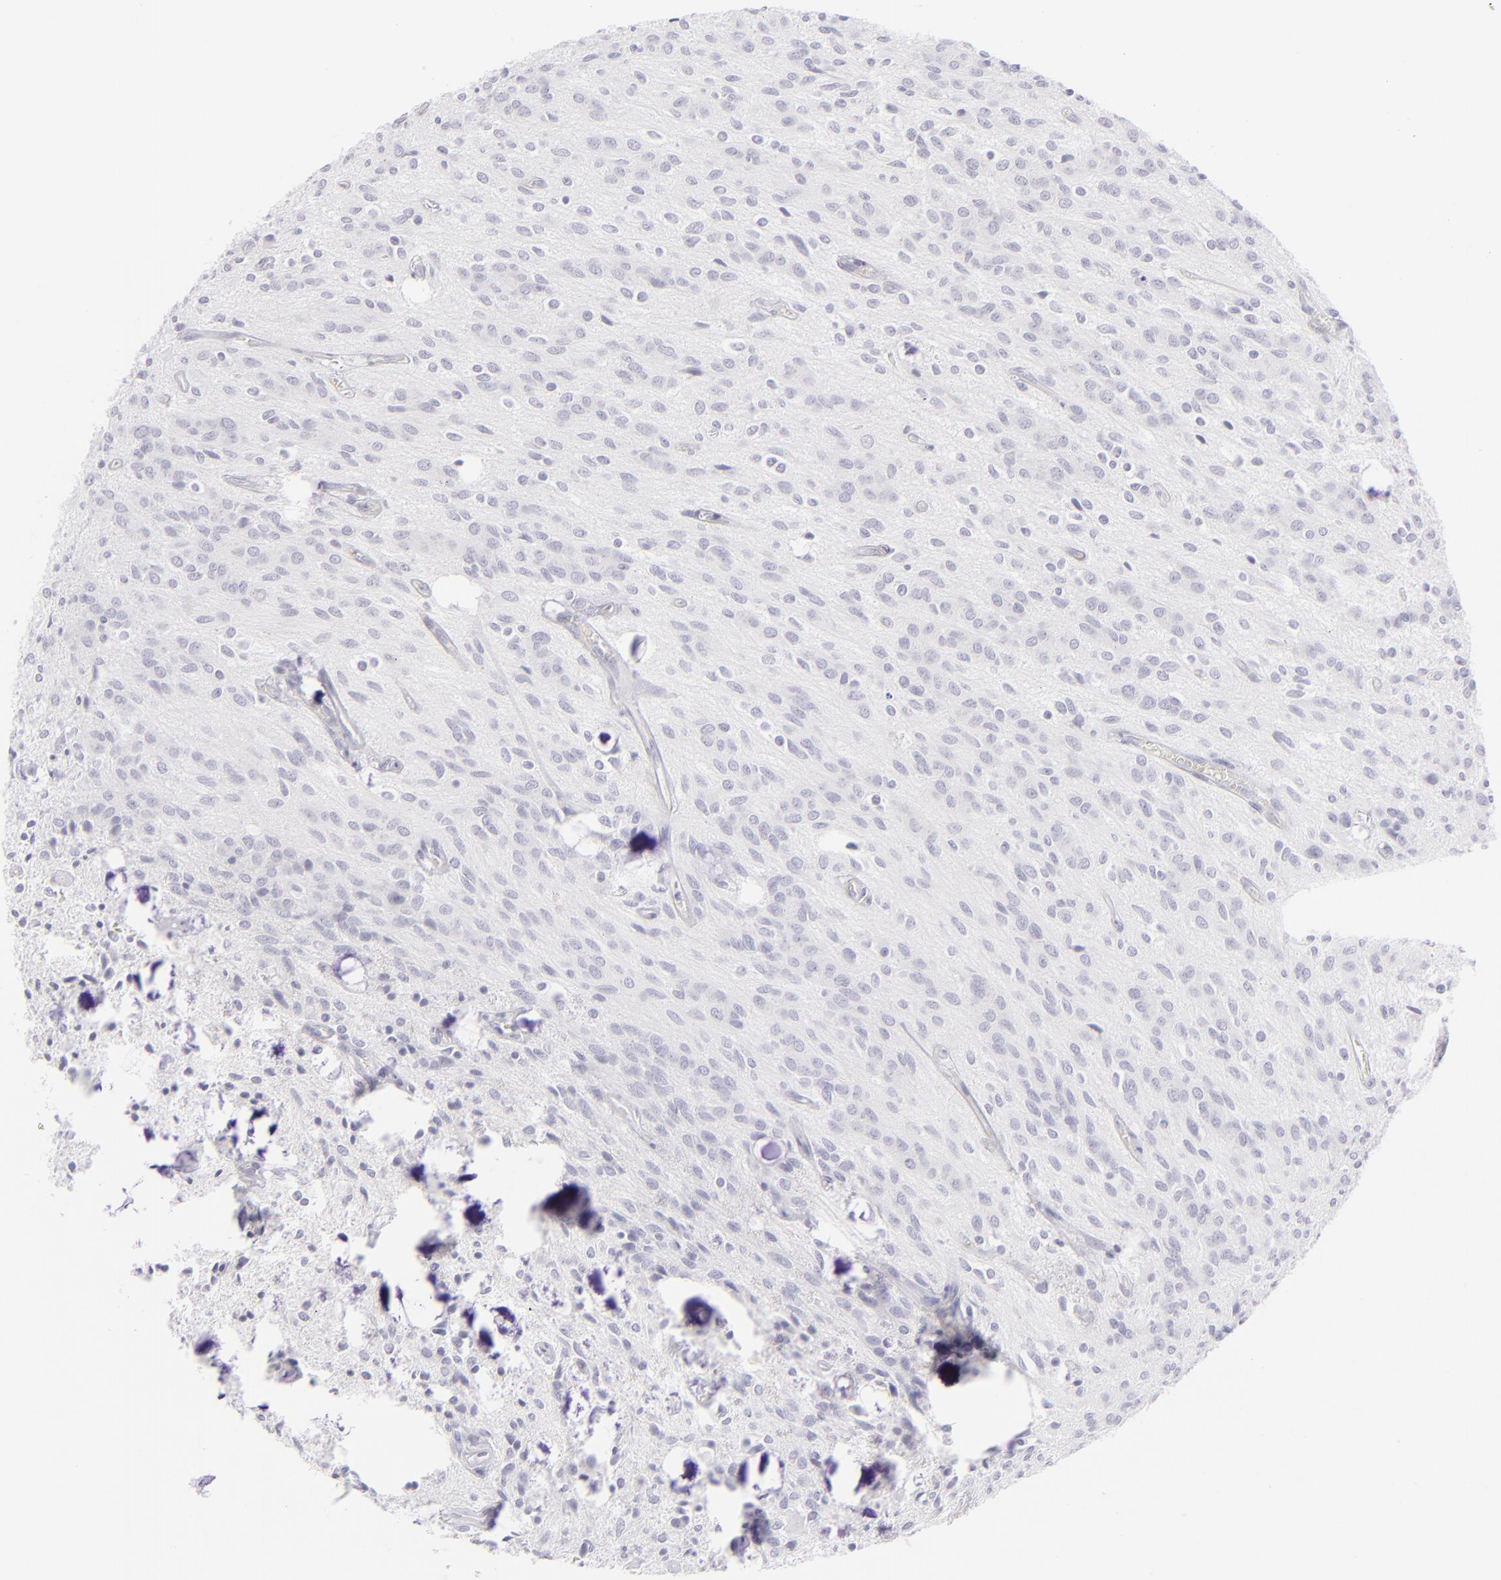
{"staining": {"intensity": "negative", "quantity": "none", "location": "none"}, "tissue": "glioma", "cell_type": "Tumor cells", "image_type": "cancer", "snomed": [{"axis": "morphology", "description": "Glioma, malignant, Low grade"}, {"axis": "topography", "description": "Brain"}], "caption": "Immunohistochemistry (IHC) histopathology image of neoplastic tissue: glioma stained with DAB (3,3'-diaminobenzidine) reveals no significant protein positivity in tumor cells. Brightfield microscopy of immunohistochemistry (IHC) stained with DAB (3,3'-diaminobenzidine) (brown) and hematoxylin (blue), captured at high magnification.", "gene": "FCER2", "patient": {"sex": "female", "age": 15}}